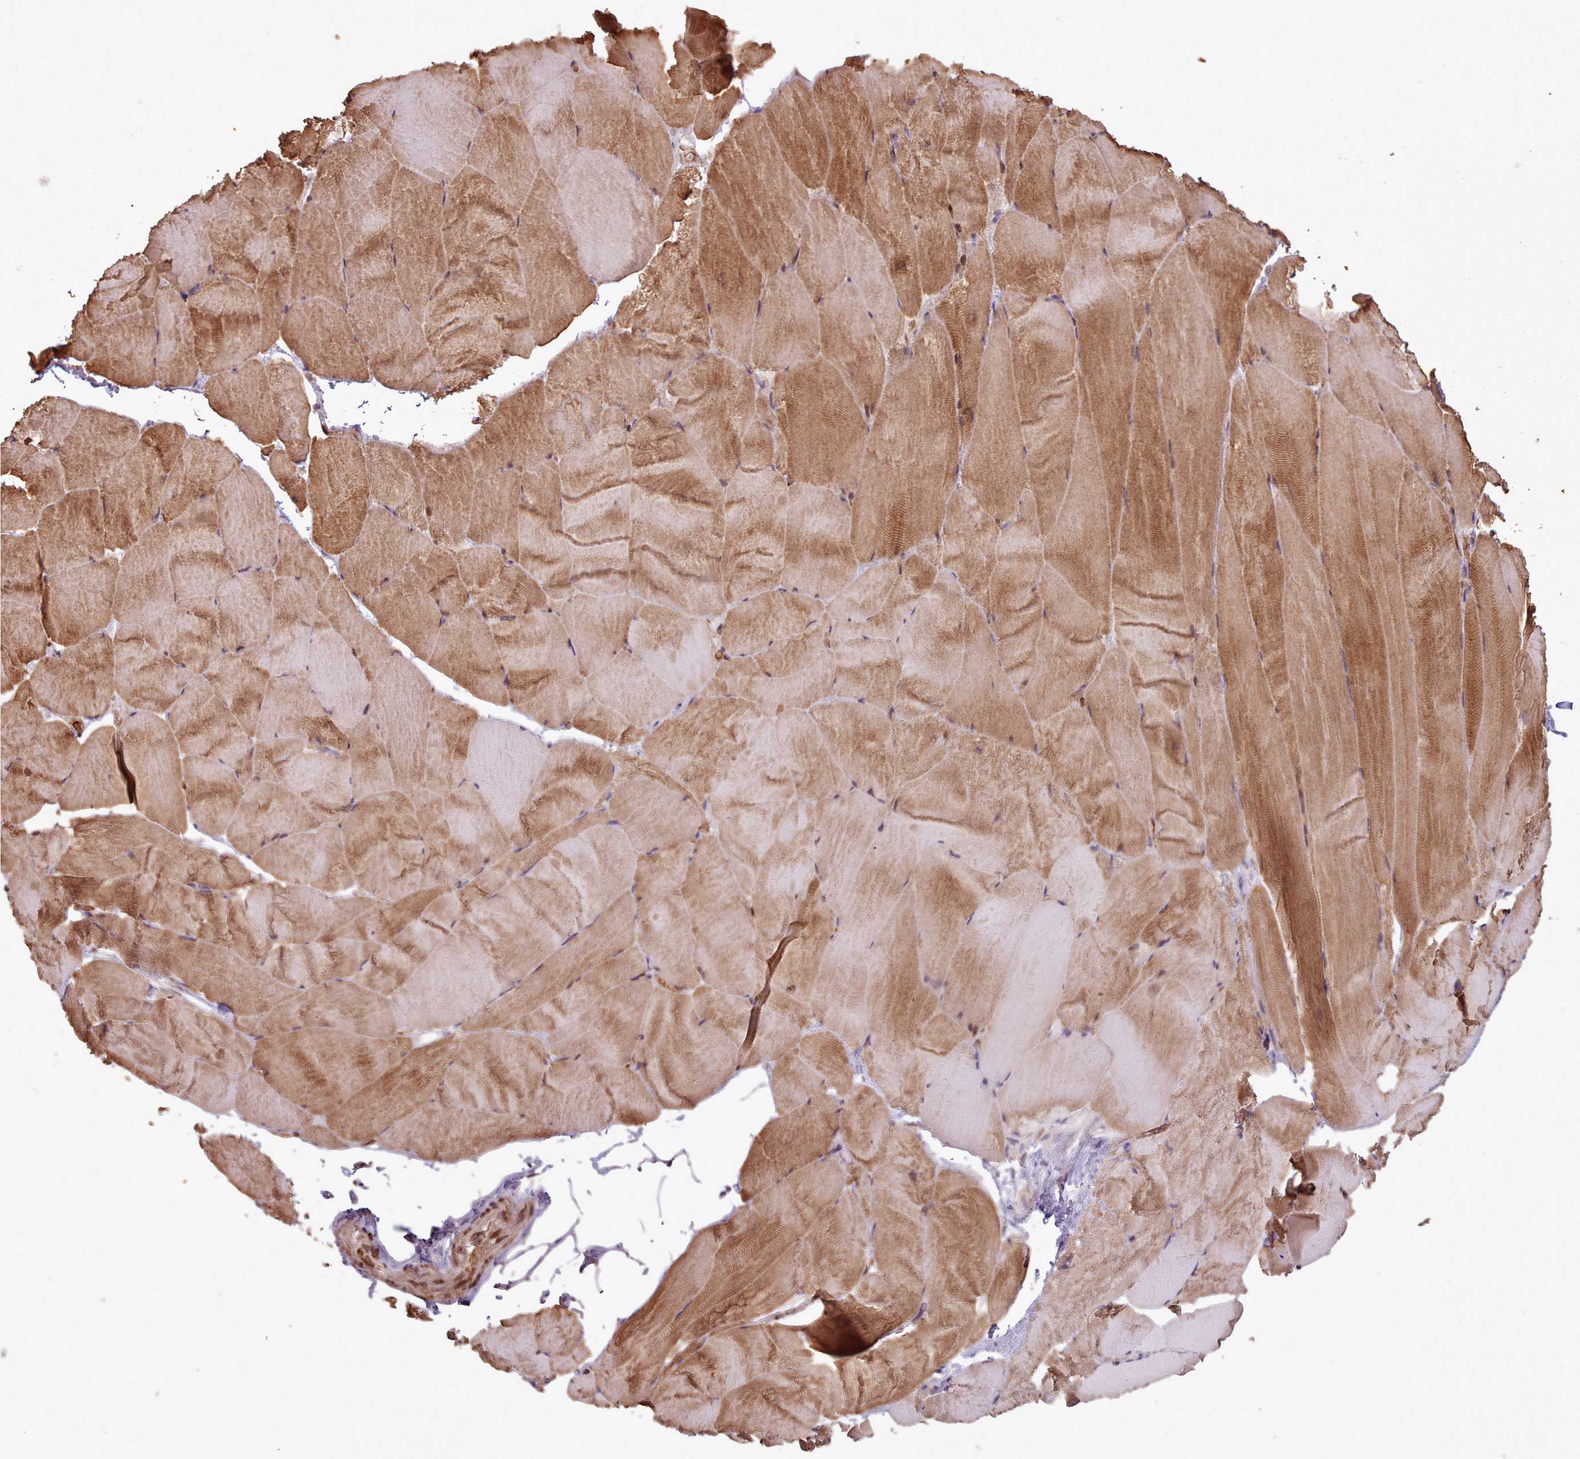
{"staining": {"intensity": "moderate", "quantity": ">75%", "location": "cytoplasmic/membranous"}, "tissue": "skeletal muscle", "cell_type": "Myocytes", "image_type": "normal", "snomed": [{"axis": "morphology", "description": "Normal tissue, NOS"}, {"axis": "topography", "description": "Skeletal muscle"}], "caption": "Immunohistochemical staining of unremarkable skeletal muscle exhibits medium levels of moderate cytoplasmic/membranous expression in approximately >75% of myocytes.", "gene": "CABP1", "patient": {"sex": "female", "age": 64}}